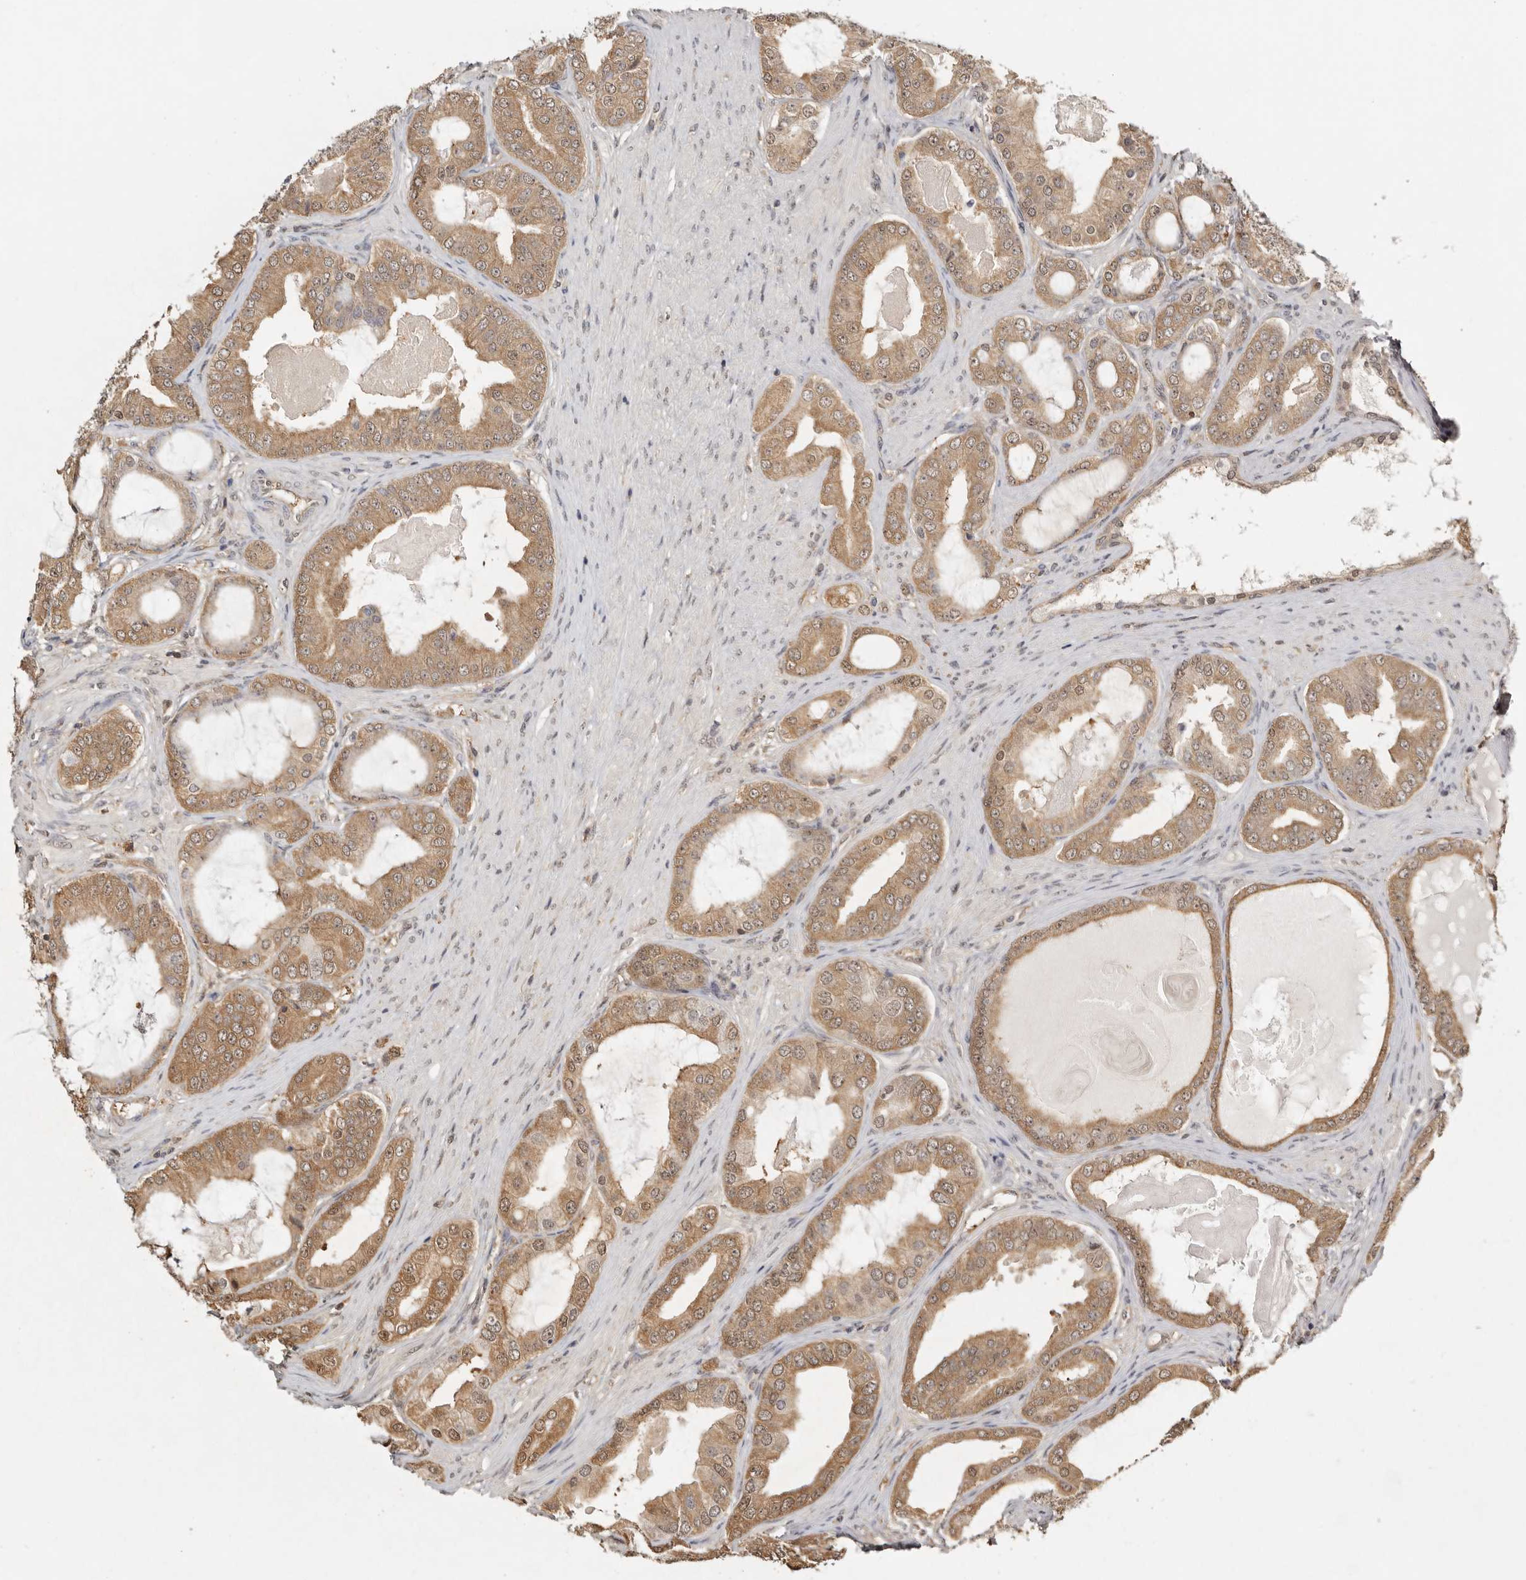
{"staining": {"intensity": "moderate", "quantity": ">75%", "location": "cytoplasmic/membranous"}, "tissue": "prostate cancer", "cell_type": "Tumor cells", "image_type": "cancer", "snomed": [{"axis": "morphology", "description": "Adenocarcinoma, High grade"}, {"axis": "topography", "description": "Prostate"}], "caption": "Immunohistochemical staining of human adenocarcinoma (high-grade) (prostate) demonstrates medium levels of moderate cytoplasmic/membranous protein positivity in approximately >75% of tumor cells.", "gene": "PSMA5", "patient": {"sex": "male", "age": 60}}